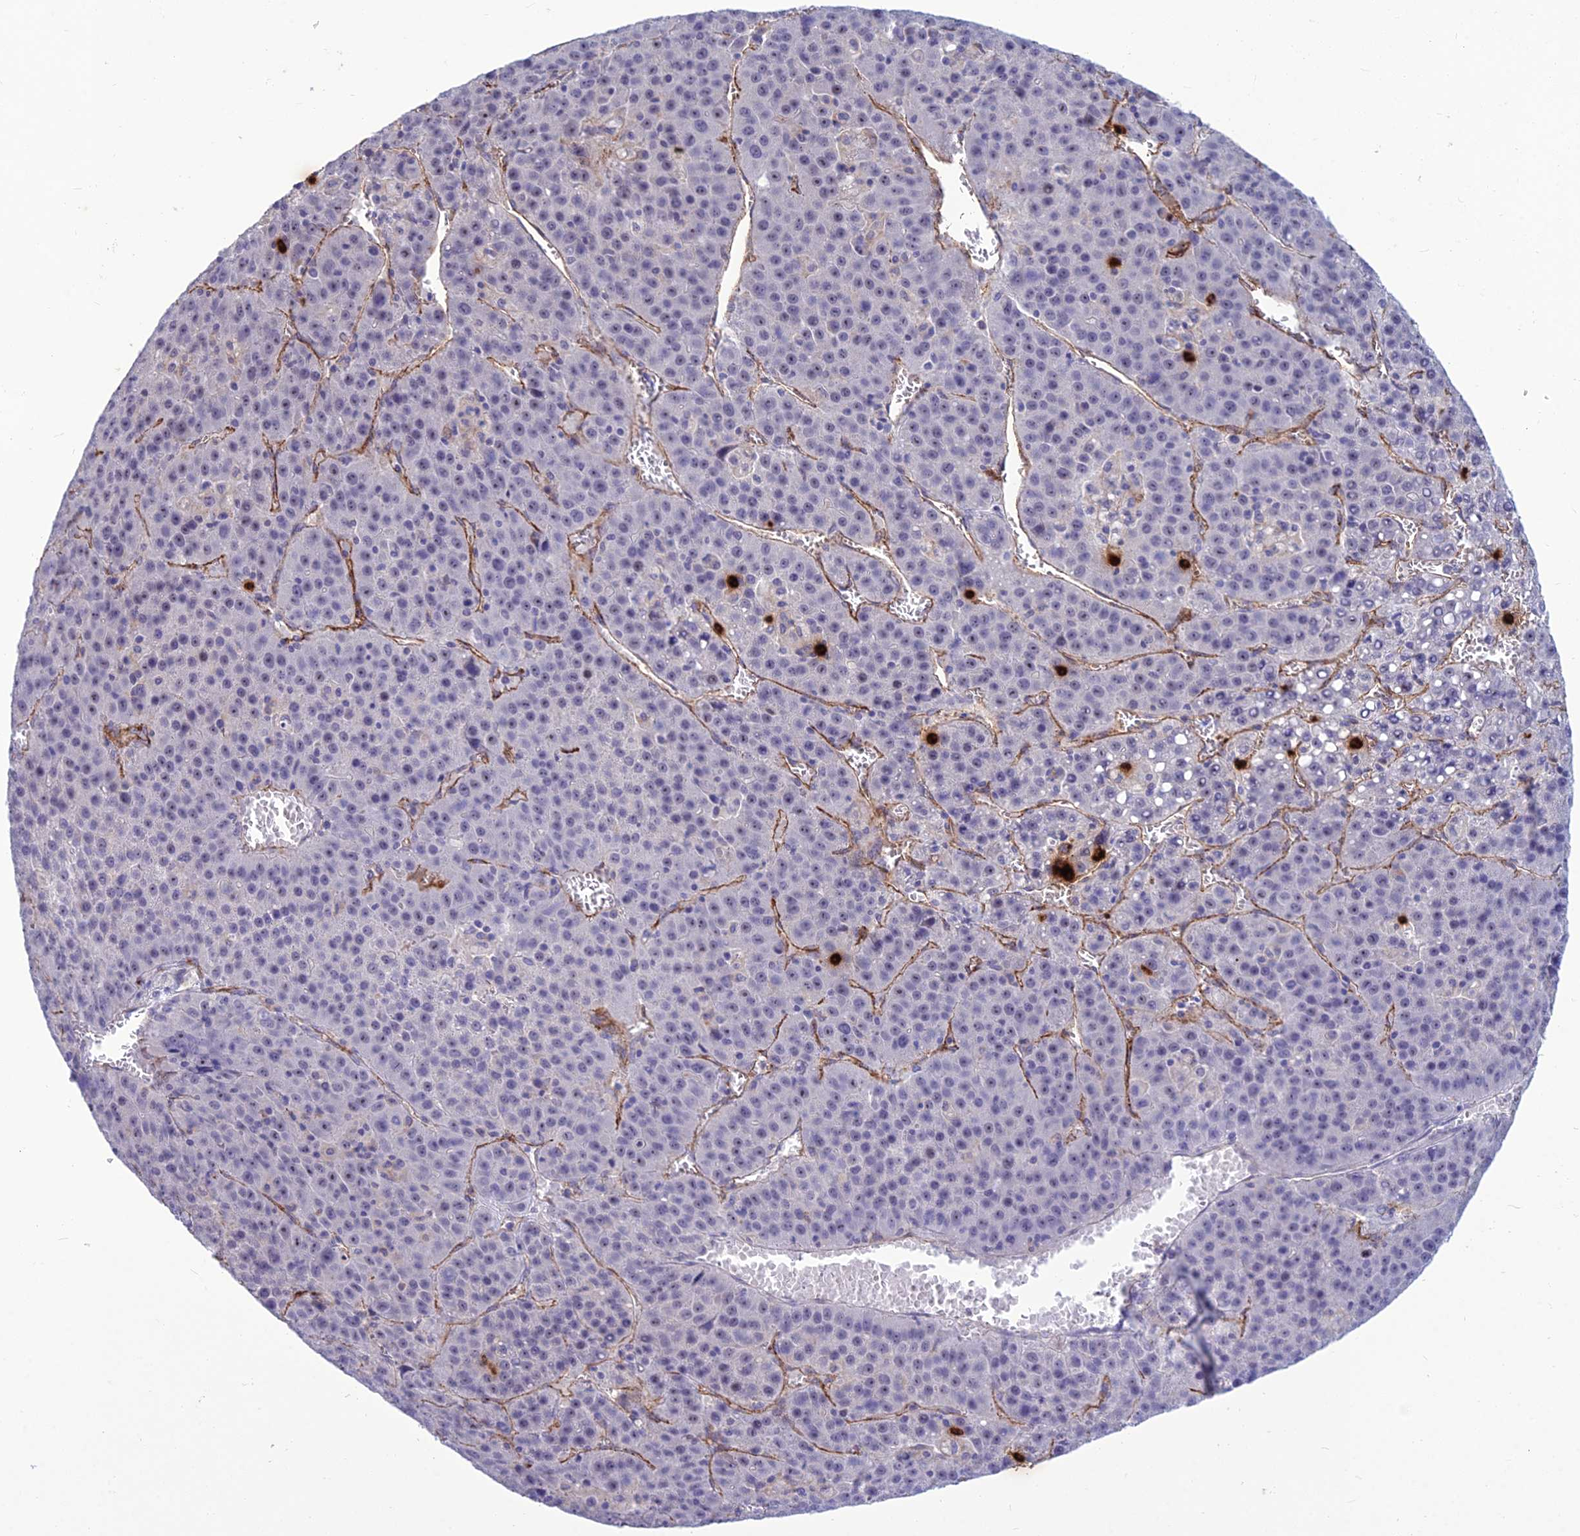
{"staining": {"intensity": "moderate", "quantity": "<25%", "location": "nuclear"}, "tissue": "liver cancer", "cell_type": "Tumor cells", "image_type": "cancer", "snomed": [{"axis": "morphology", "description": "Carcinoma, Hepatocellular, NOS"}, {"axis": "topography", "description": "Liver"}], "caption": "Immunohistochemistry (IHC) of hepatocellular carcinoma (liver) demonstrates low levels of moderate nuclear staining in about <25% of tumor cells.", "gene": "BBS7", "patient": {"sex": "female", "age": 53}}